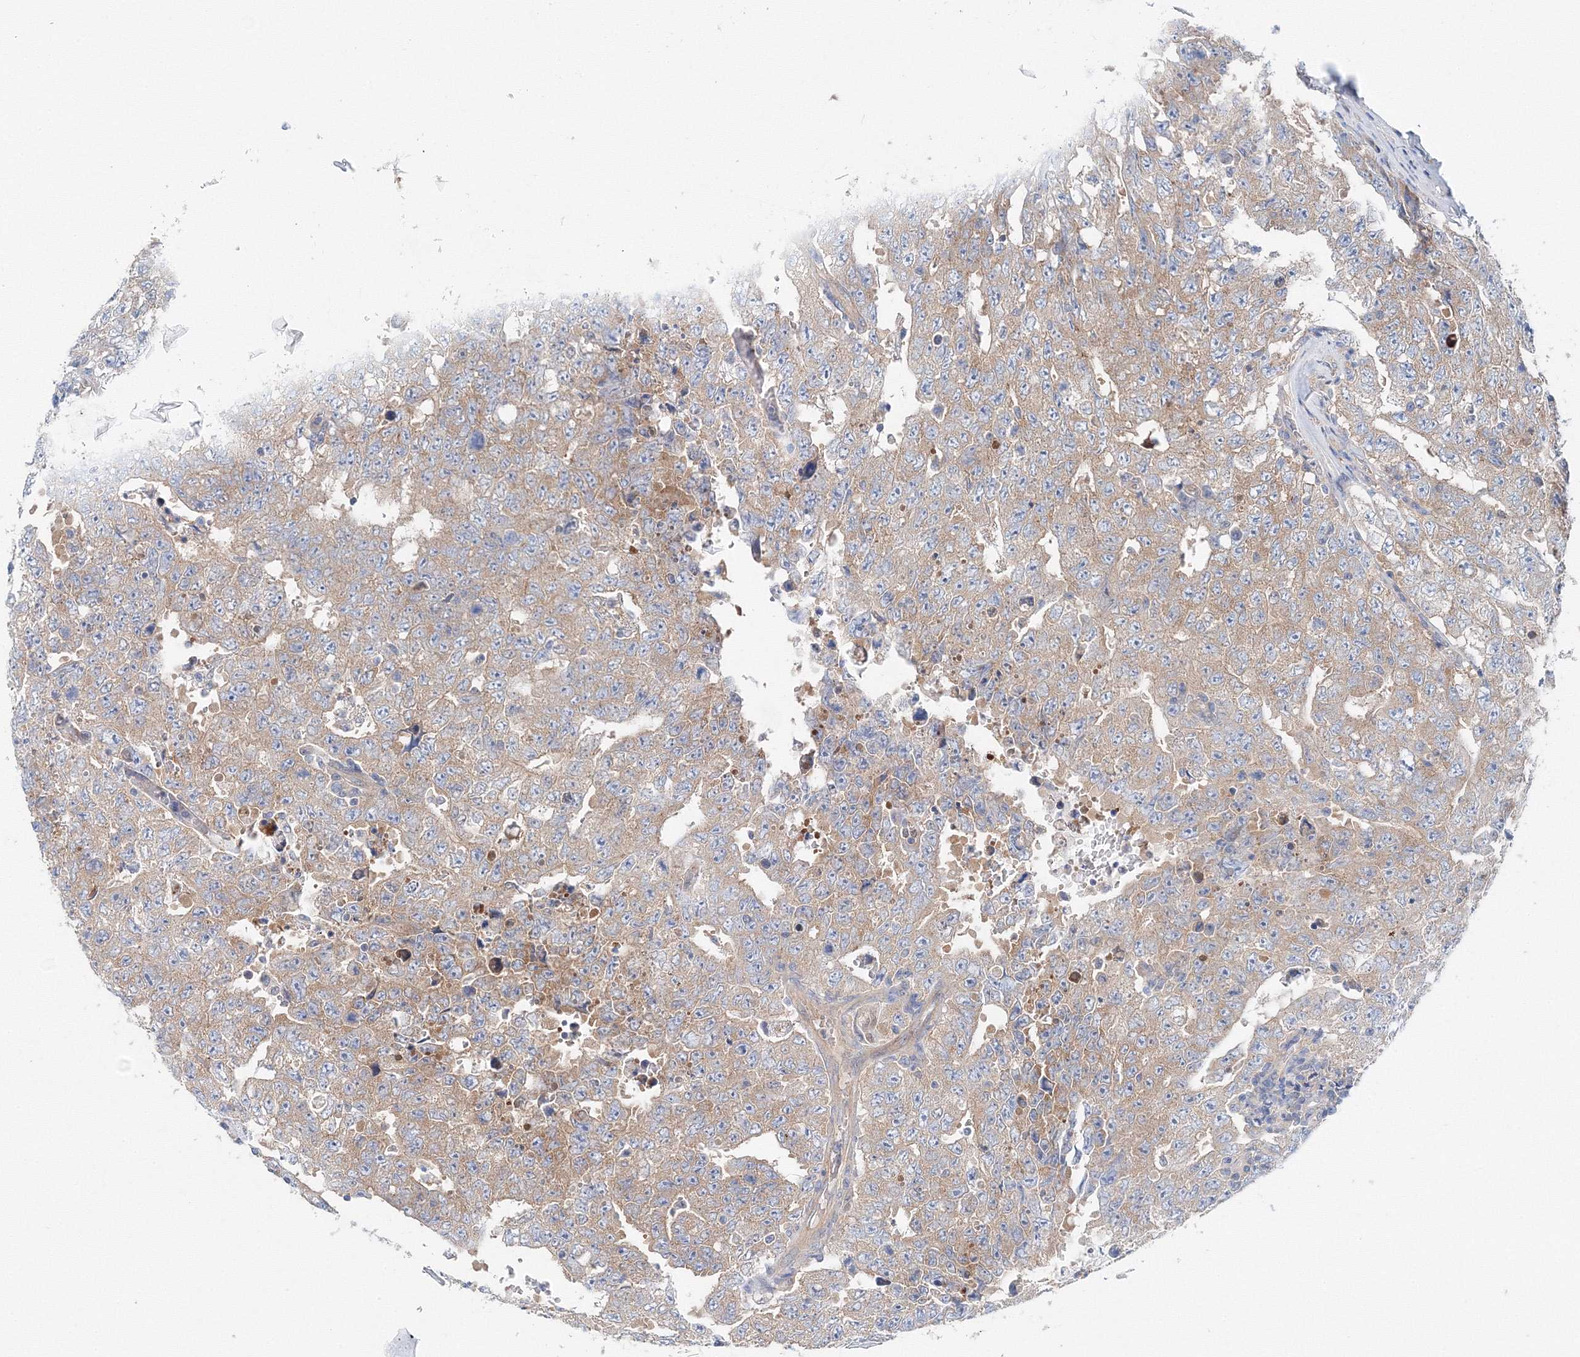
{"staining": {"intensity": "weak", "quantity": ">75%", "location": "cytoplasmic/membranous"}, "tissue": "testis cancer", "cell_type": "Tumor cells", "image_type": "cancer", "snomed": [{"axis": "morphology", "description": "Seminoma, NOS"}, {"axis": "morphology", "description": "Carcinoma, Embryonal, NOS"}, {"axis": "topography", "description": "Testis"}], "caption": "A brown stain shows weak cytoplasmic/membranous positivity of a protein in testis cancer tumor cells.", "gene": "TPRKB", "patient": {"sex": "male", "age": 43}}